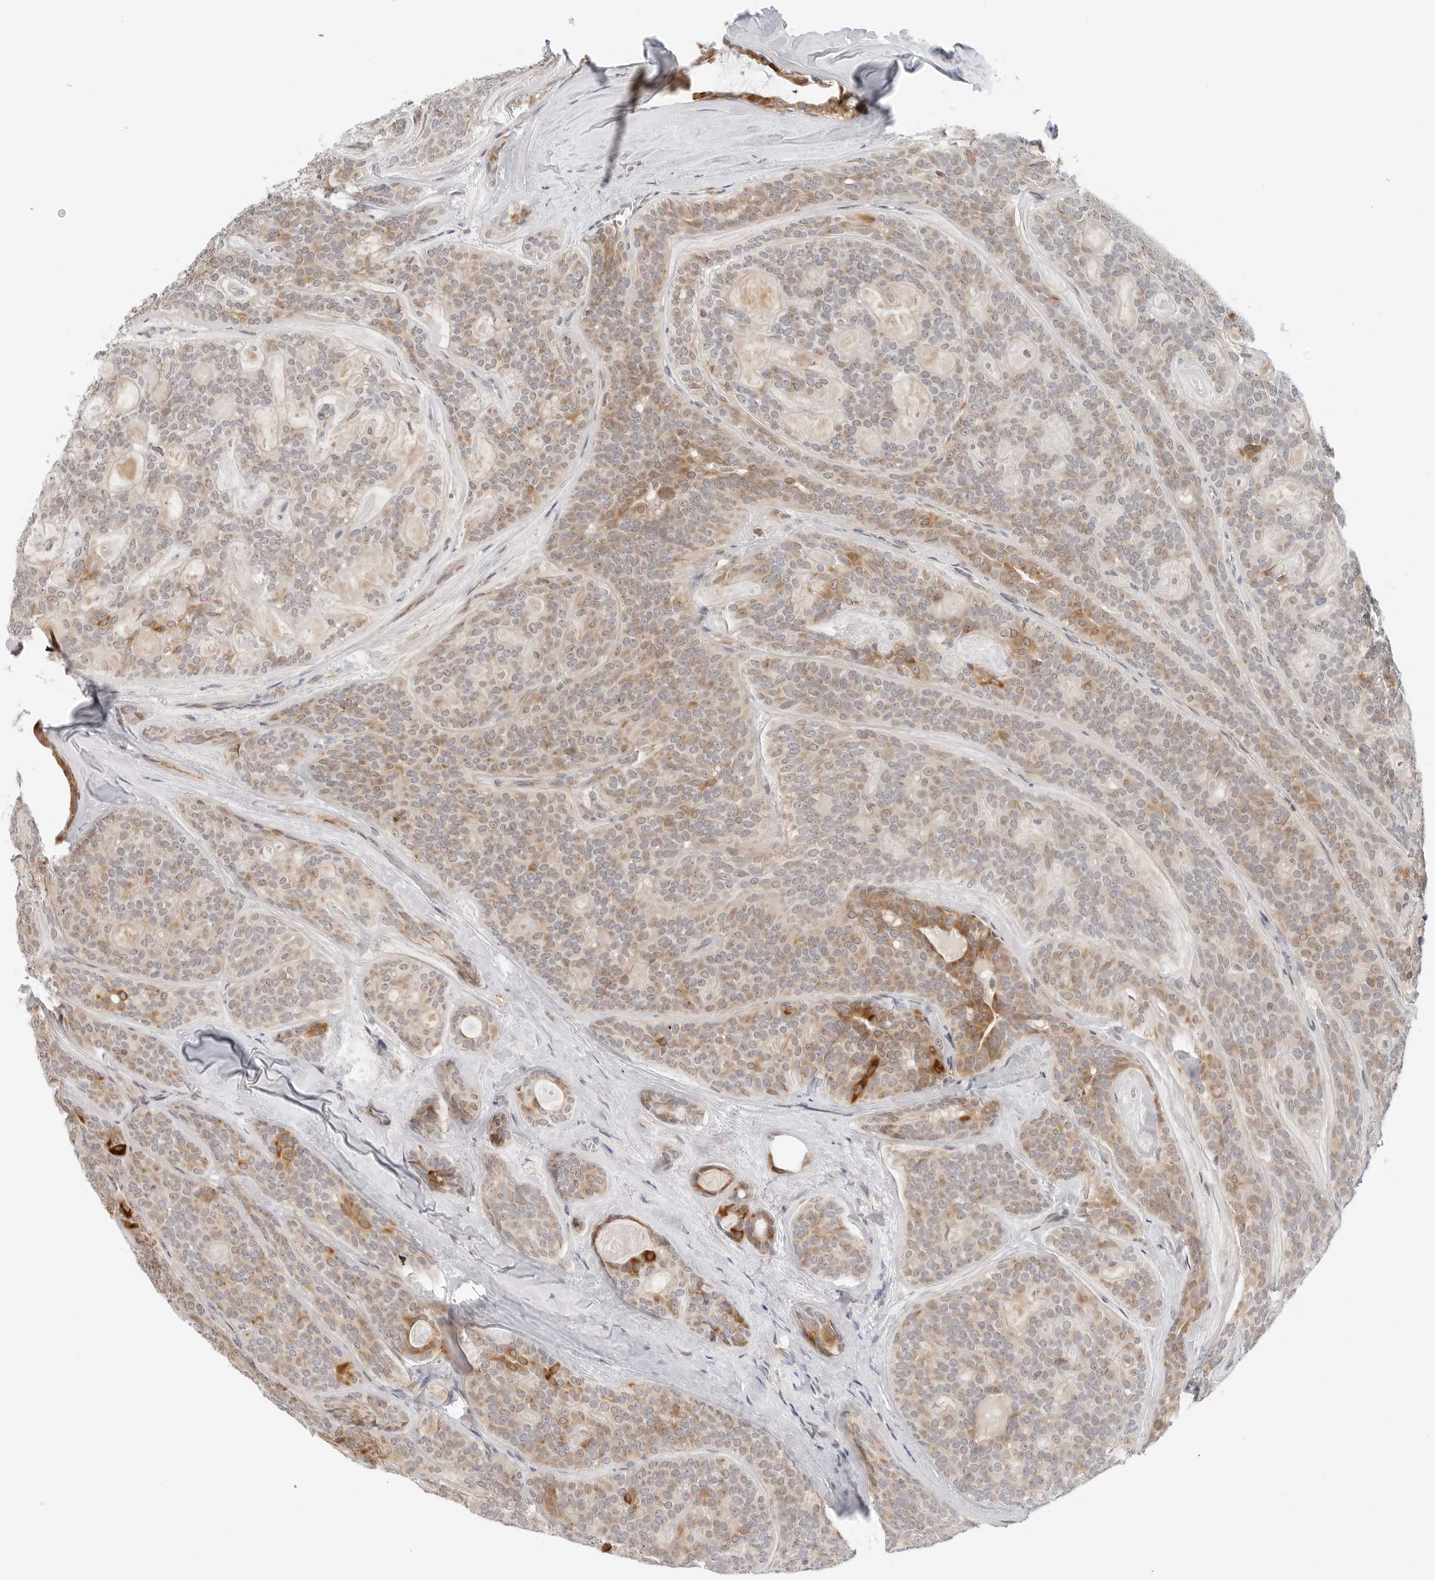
{"staining": {"intensity": "moderate", "quantity": "25%-75%", "location": "cytoplasmic/membranous"}, "tissue": "head and neck cancer", "cell_type": "Tumor cells", "image_type": "cancer", "snomed": [{"axis": "morphology", "description": "Adenocarcinoma, NOS"}, {"axis": "topography", "description": "Head-Neck"}], "caption": "This histopathology image shows head and neck cancer stained with immunohistochemistry to label a protein in brown. The cytoplasmic/membranous of tumor cells show moderate positivity for the protein. Nuclei are counter-stained blue.", "gene": "DYRK4", "patient": {"sex": "male", "age": 66}}